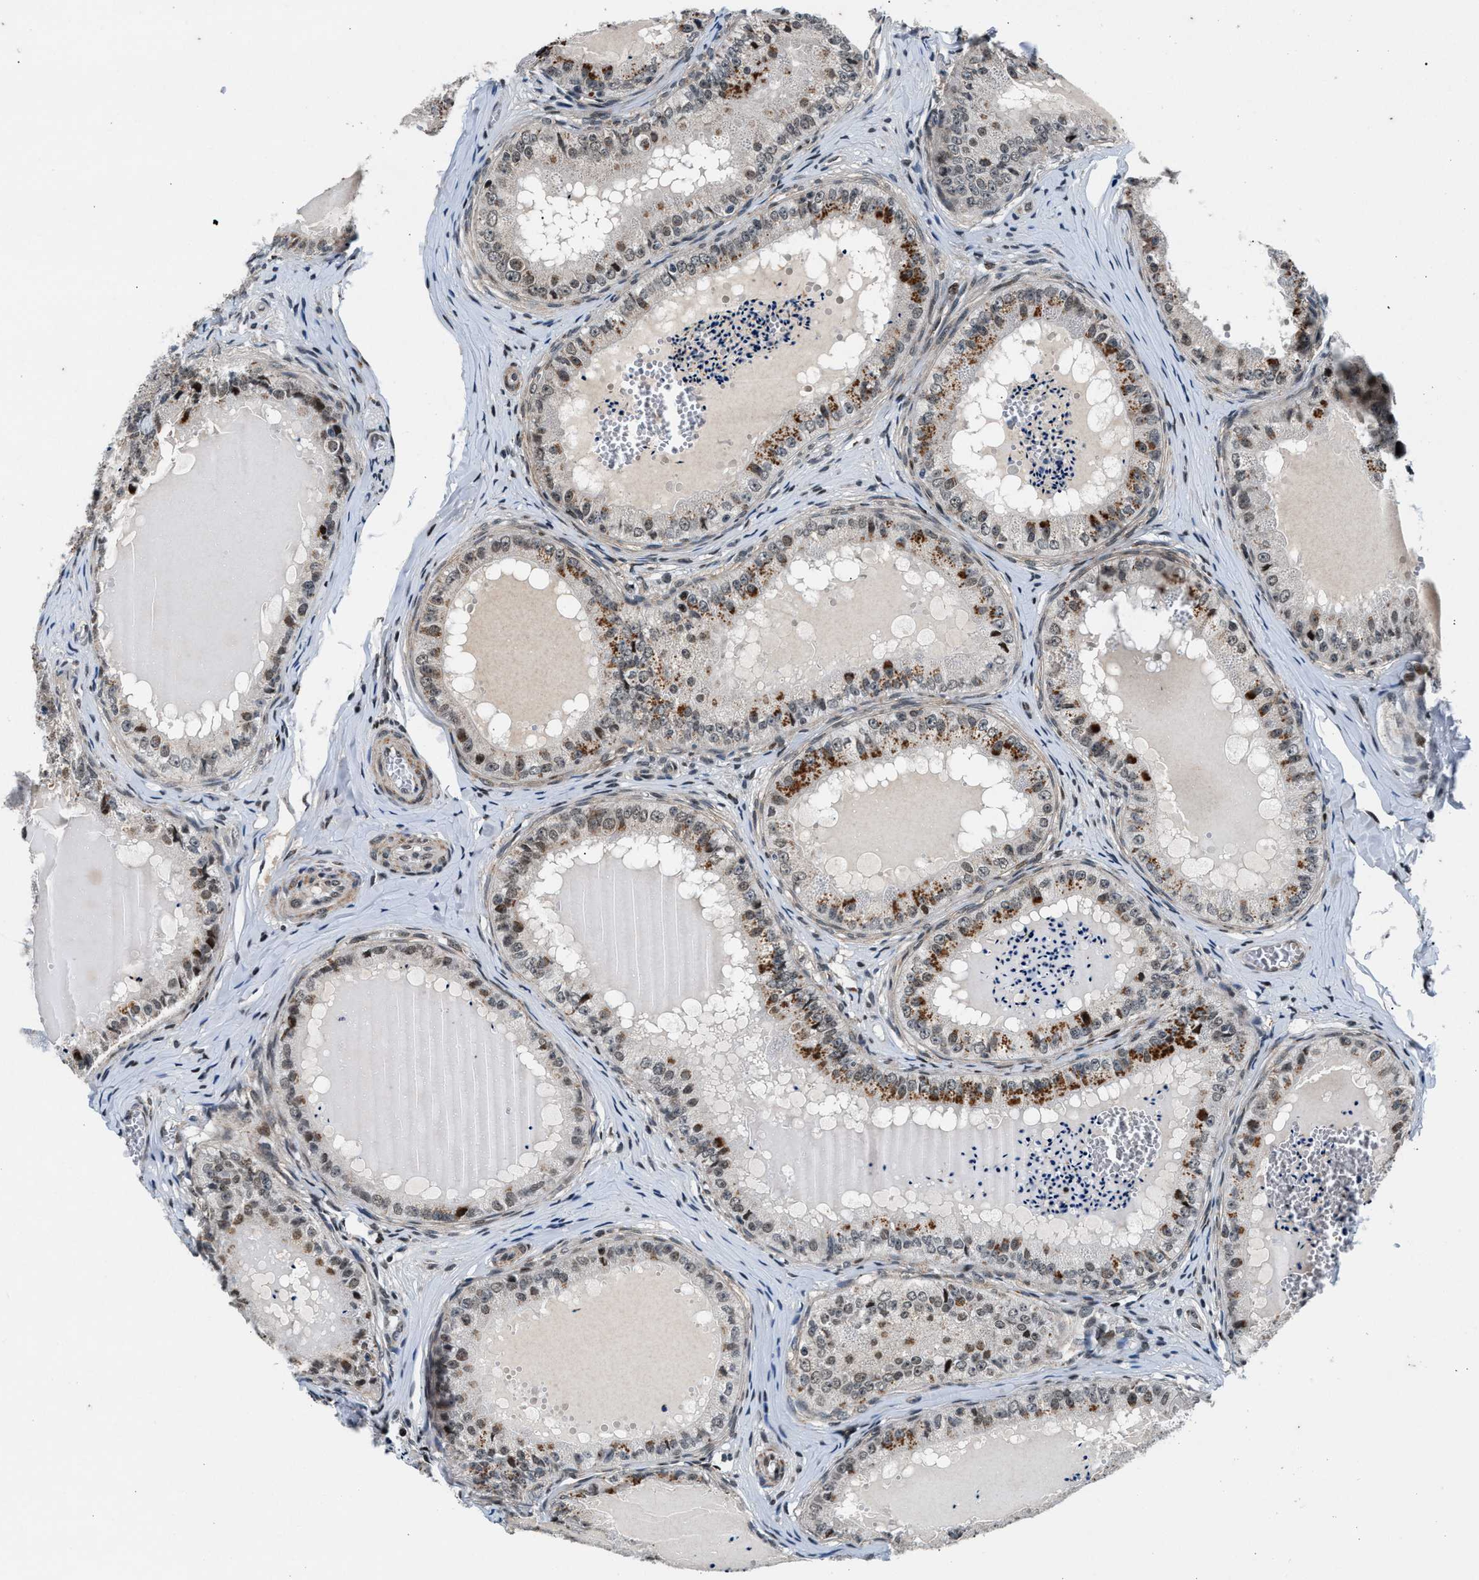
{"staining": {"intensity": "moderate", "quantity": "25%-75%", "location": "cytoplasmic/membranous,nuclear"}, "tissue": "epididymis", "cell_type": "Glandular cells", "image_type": "normal", "snomed": [{"axis": "morphology", "description": "Normal tissue, NOS"}, {"axis": "topography", "description": "Epididymis"}], "caption": "Protein staining of benign epididymis reveals moderate cytoplasmic/membranous,nuclear staining in approximately 25%-75% of glandular cells.", "gene": "PRRC2B", "patient": {"sex": "male", "age": 31}}